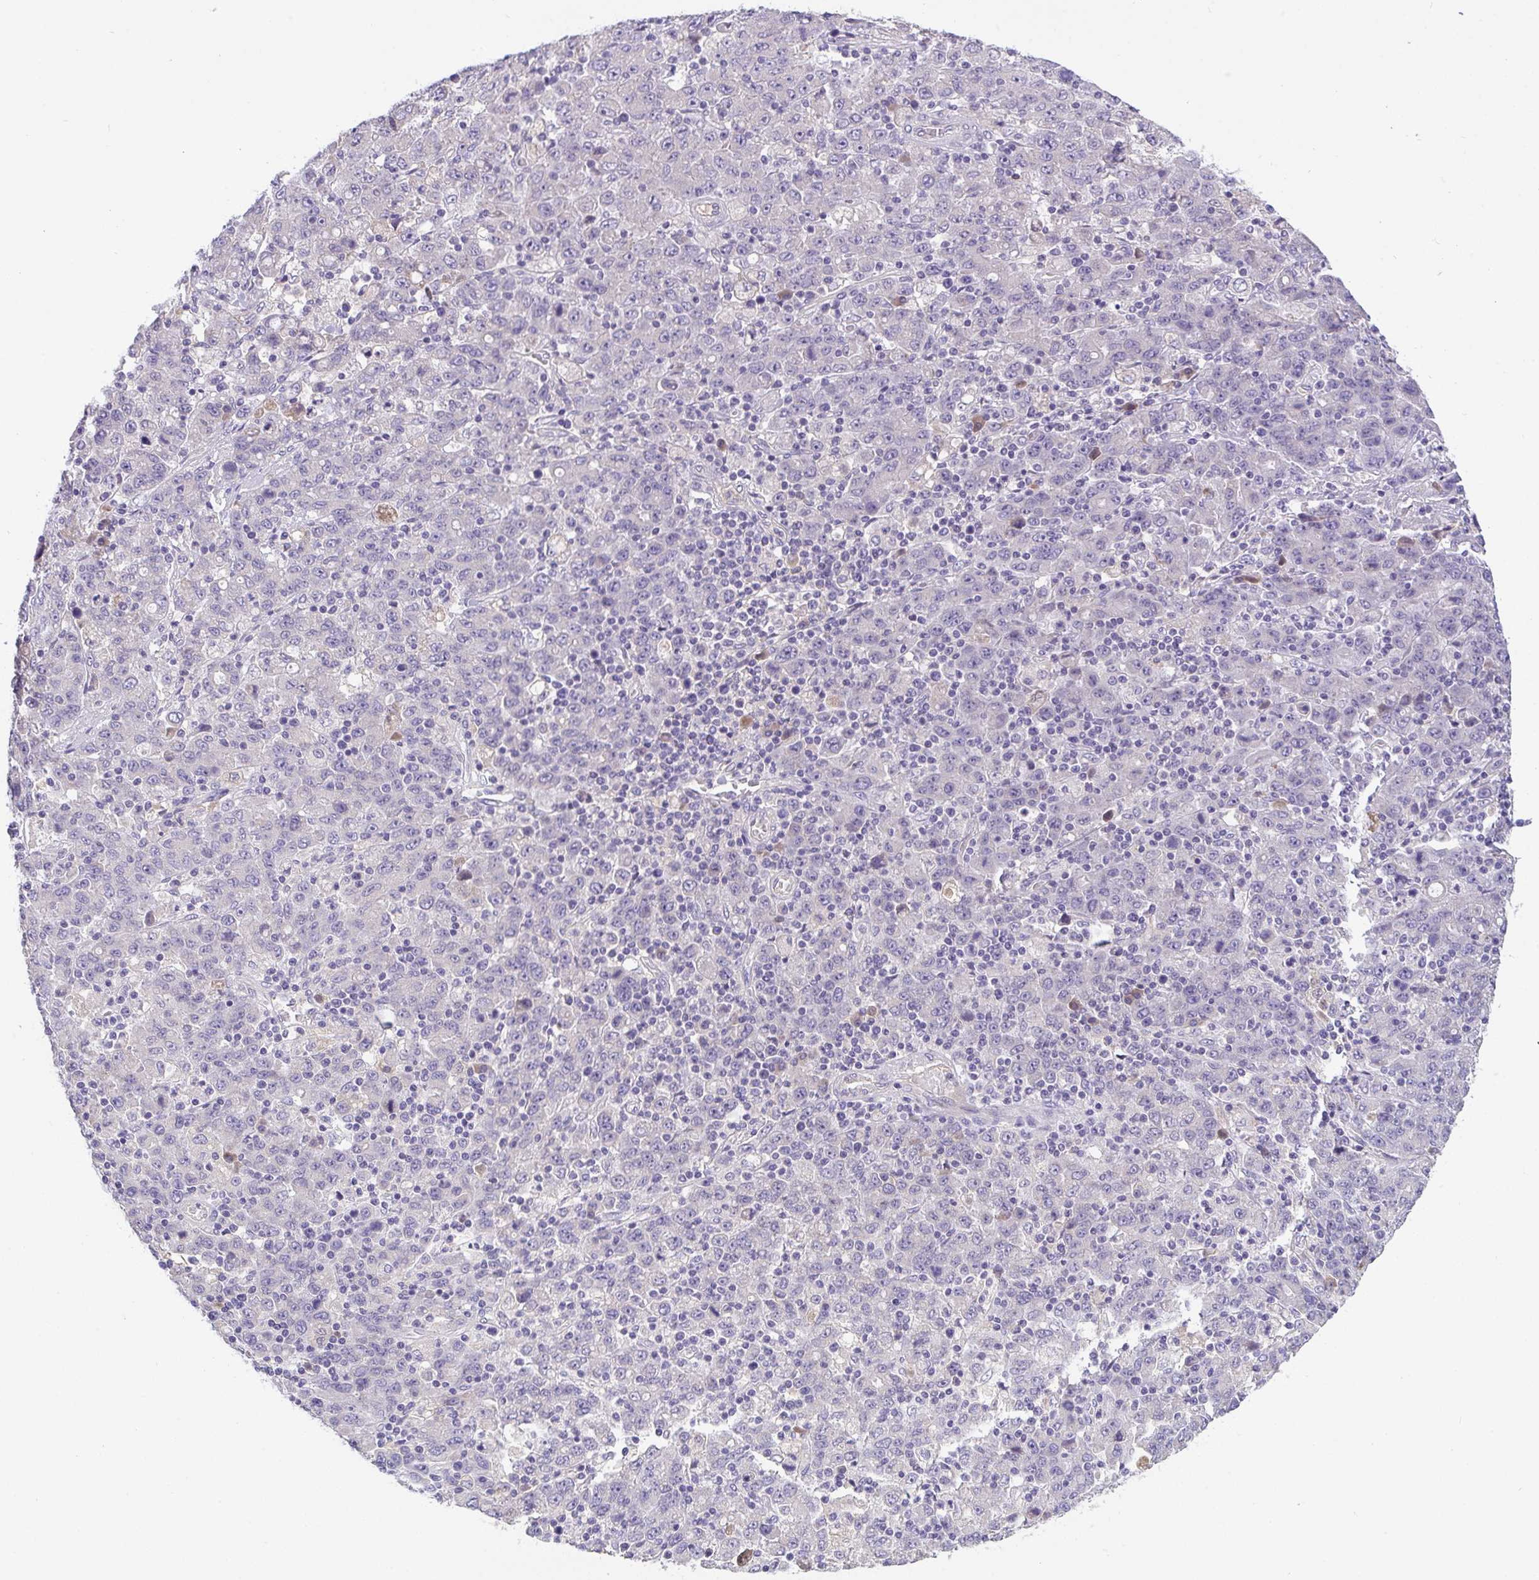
{"staining": {"intensity": "negative", "quantity": "none", "location": "none"}, "tissue": "stomach cancer", "cell_type": "Tumor cells", "image_type": "cancer", "snomed": [{"axis": "morphology", "description": "Adenocarcinoma, NOS"}, {"axis": "topography", "description": "Stomach, upper"}], "caption": "A histopathology image of stomach cancer (adenocarcinoma) stained for a protein displays no brown staining in tumor cells.", "gene": "ZNF581", "patient": {"sex": "male", "age": 69}}